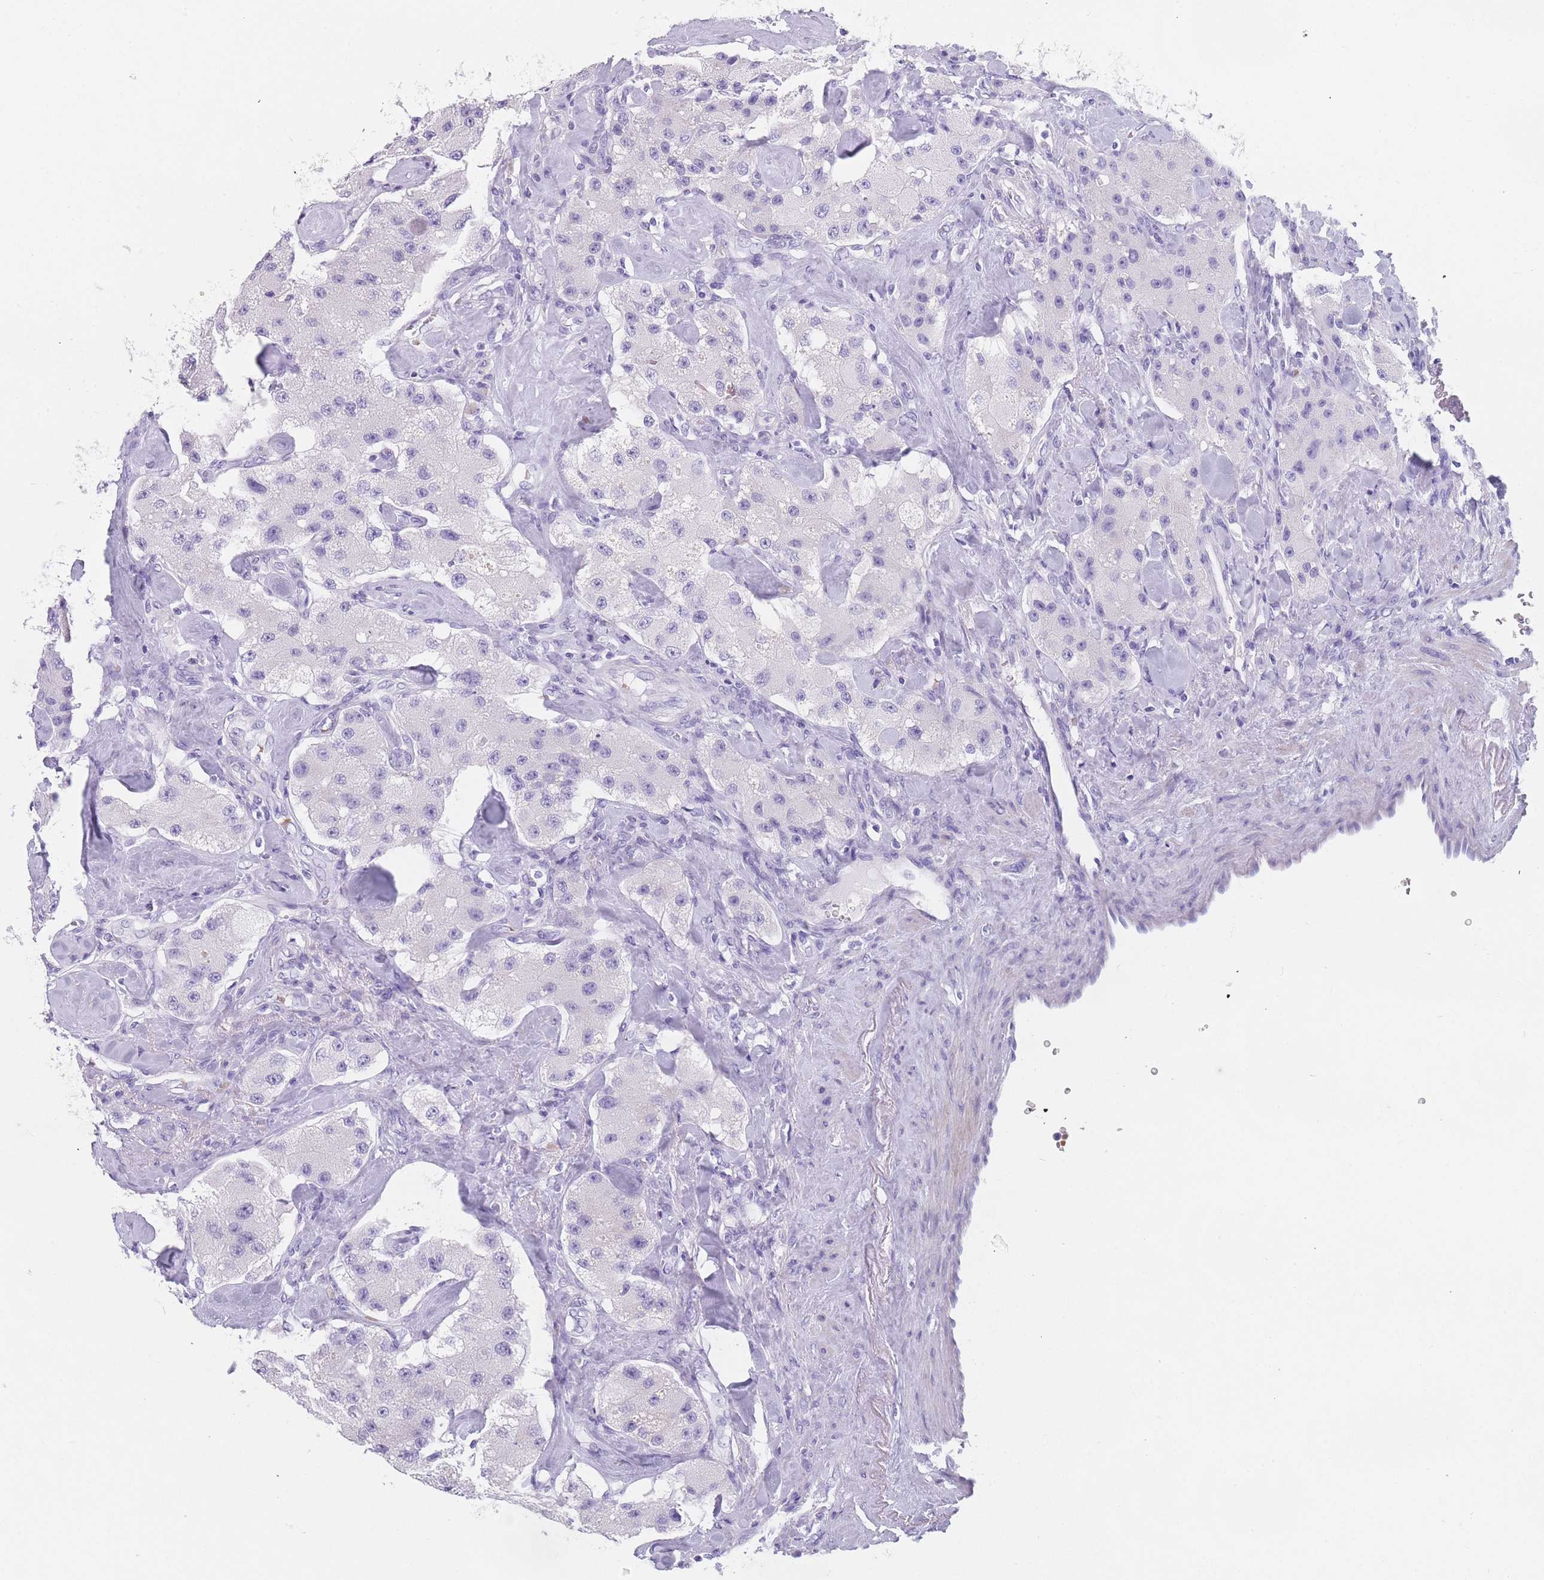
{"staining": {"intensity": "negative", "quantity": "none", "location": "none"}, "tissue": "carcinoid", "cell_type": "Tumor cells", "image_type": "cancer", "snomed": [{"axis": "morphology", "description": "Carcinoid, malignant, NOS"}, {"axis": "topography", "description": "Pancreas"}], "caption": "DAB (3,3'-diaminobenzidine) immunohistochemical staining of human carcinoid demonstrates no significant positivity in tumor cells. The staining is performed using DAB brown chromogen with nuclei counter-stained in using hematoxylin.", "gene": "OR5D16", "patient": {"sex": "male", "age": 41}}